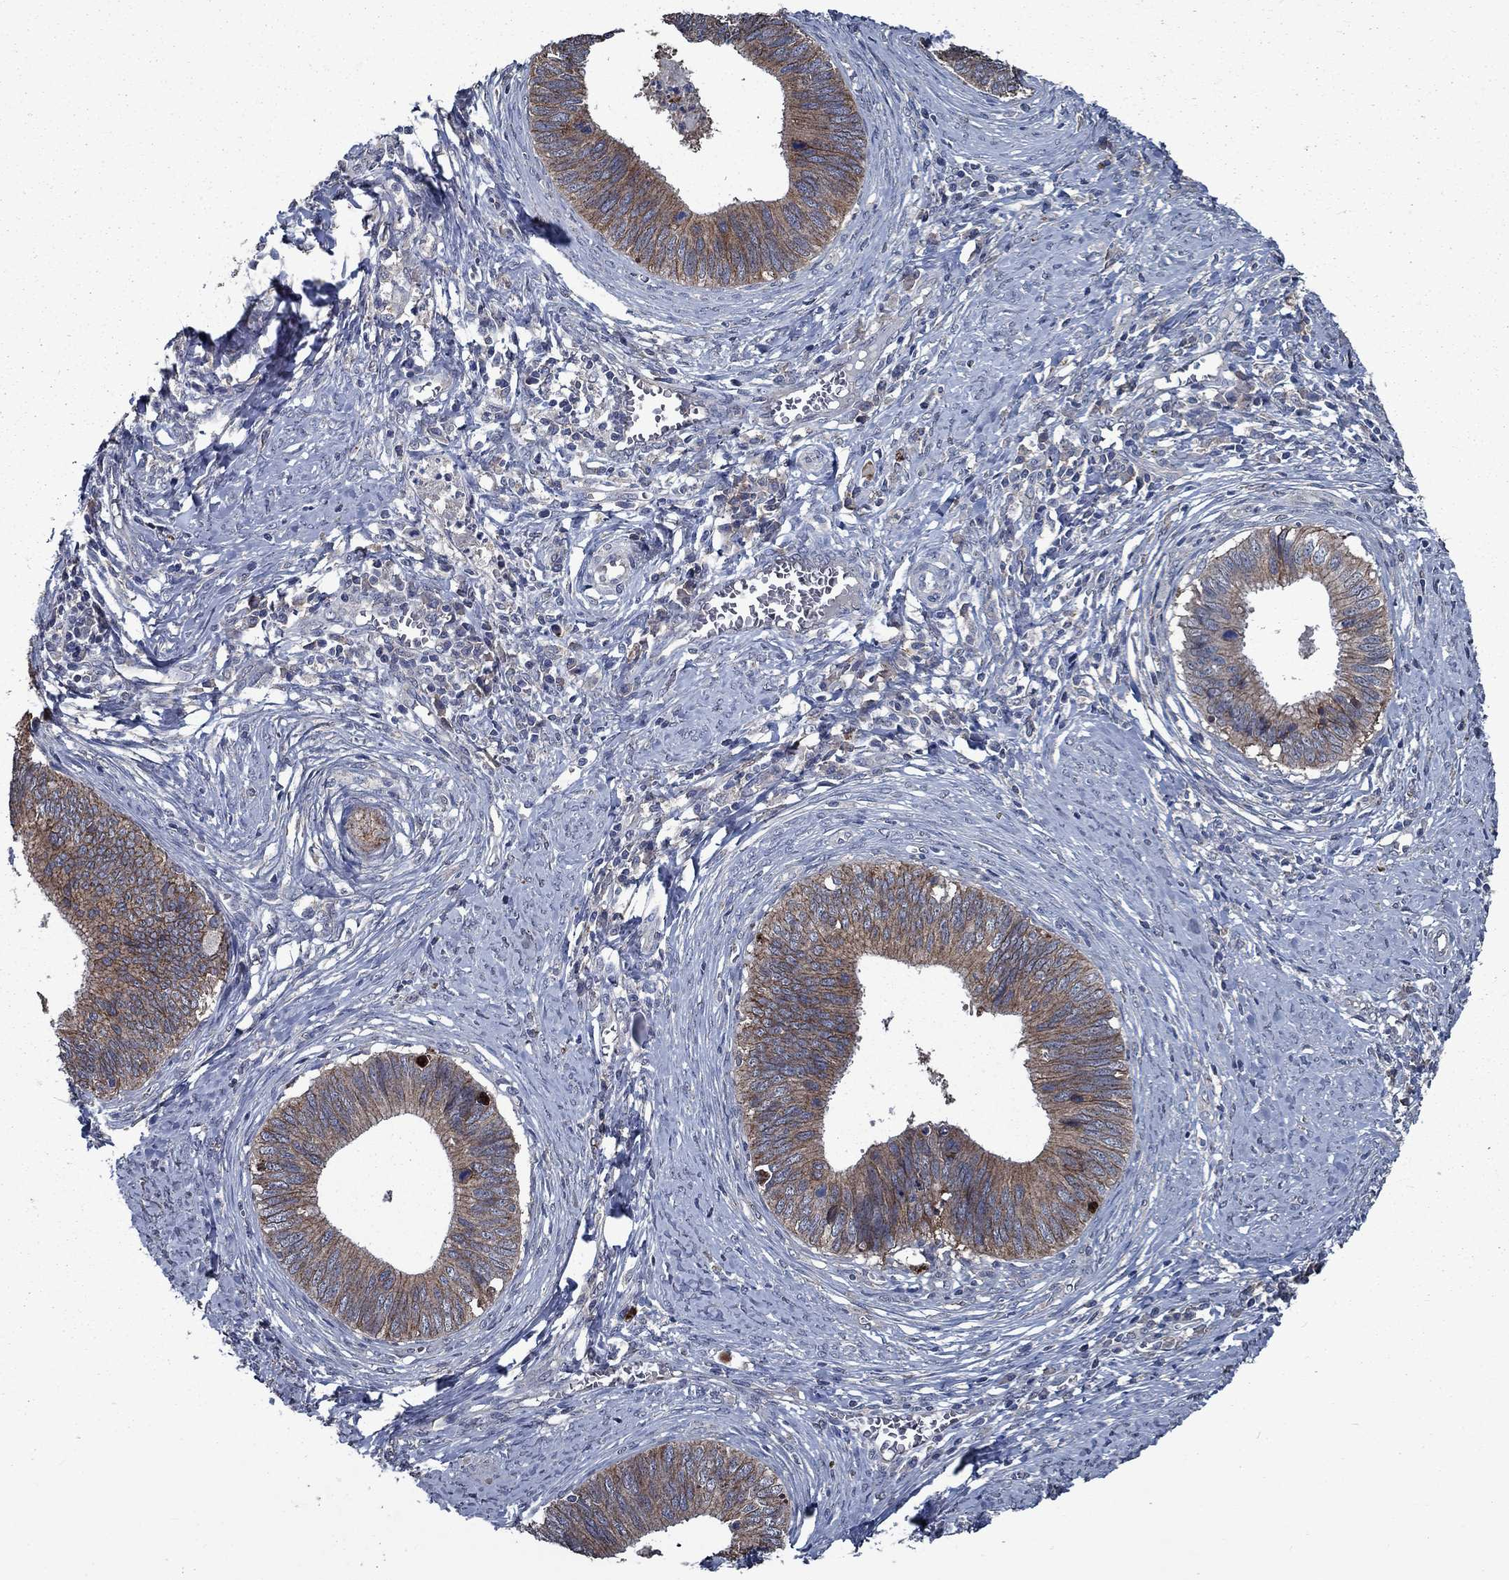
{"staining": {"intensity": "strong", "quantity": "25%-75%", "location": "cytoplasmic/membranous"}, "tissue": "cervical cancer", "cell_type": "Tumor cells", "image_type": "cancer", "snomed": [{"axis": "morphology", "description": "Adenocarcinoma, NOS"}, {"axis": "topography", "description": "Cervix"}], "caption": "A histopathology image showing strong cytoplasmic/membranous expression in approximately 25%-75% of tumor cells in cervical adenocarcinoma, as visualized by brown immunohistochemical staining.", "gene": "SLC44A1", "patient": {"sex": "female", "age": 42}}